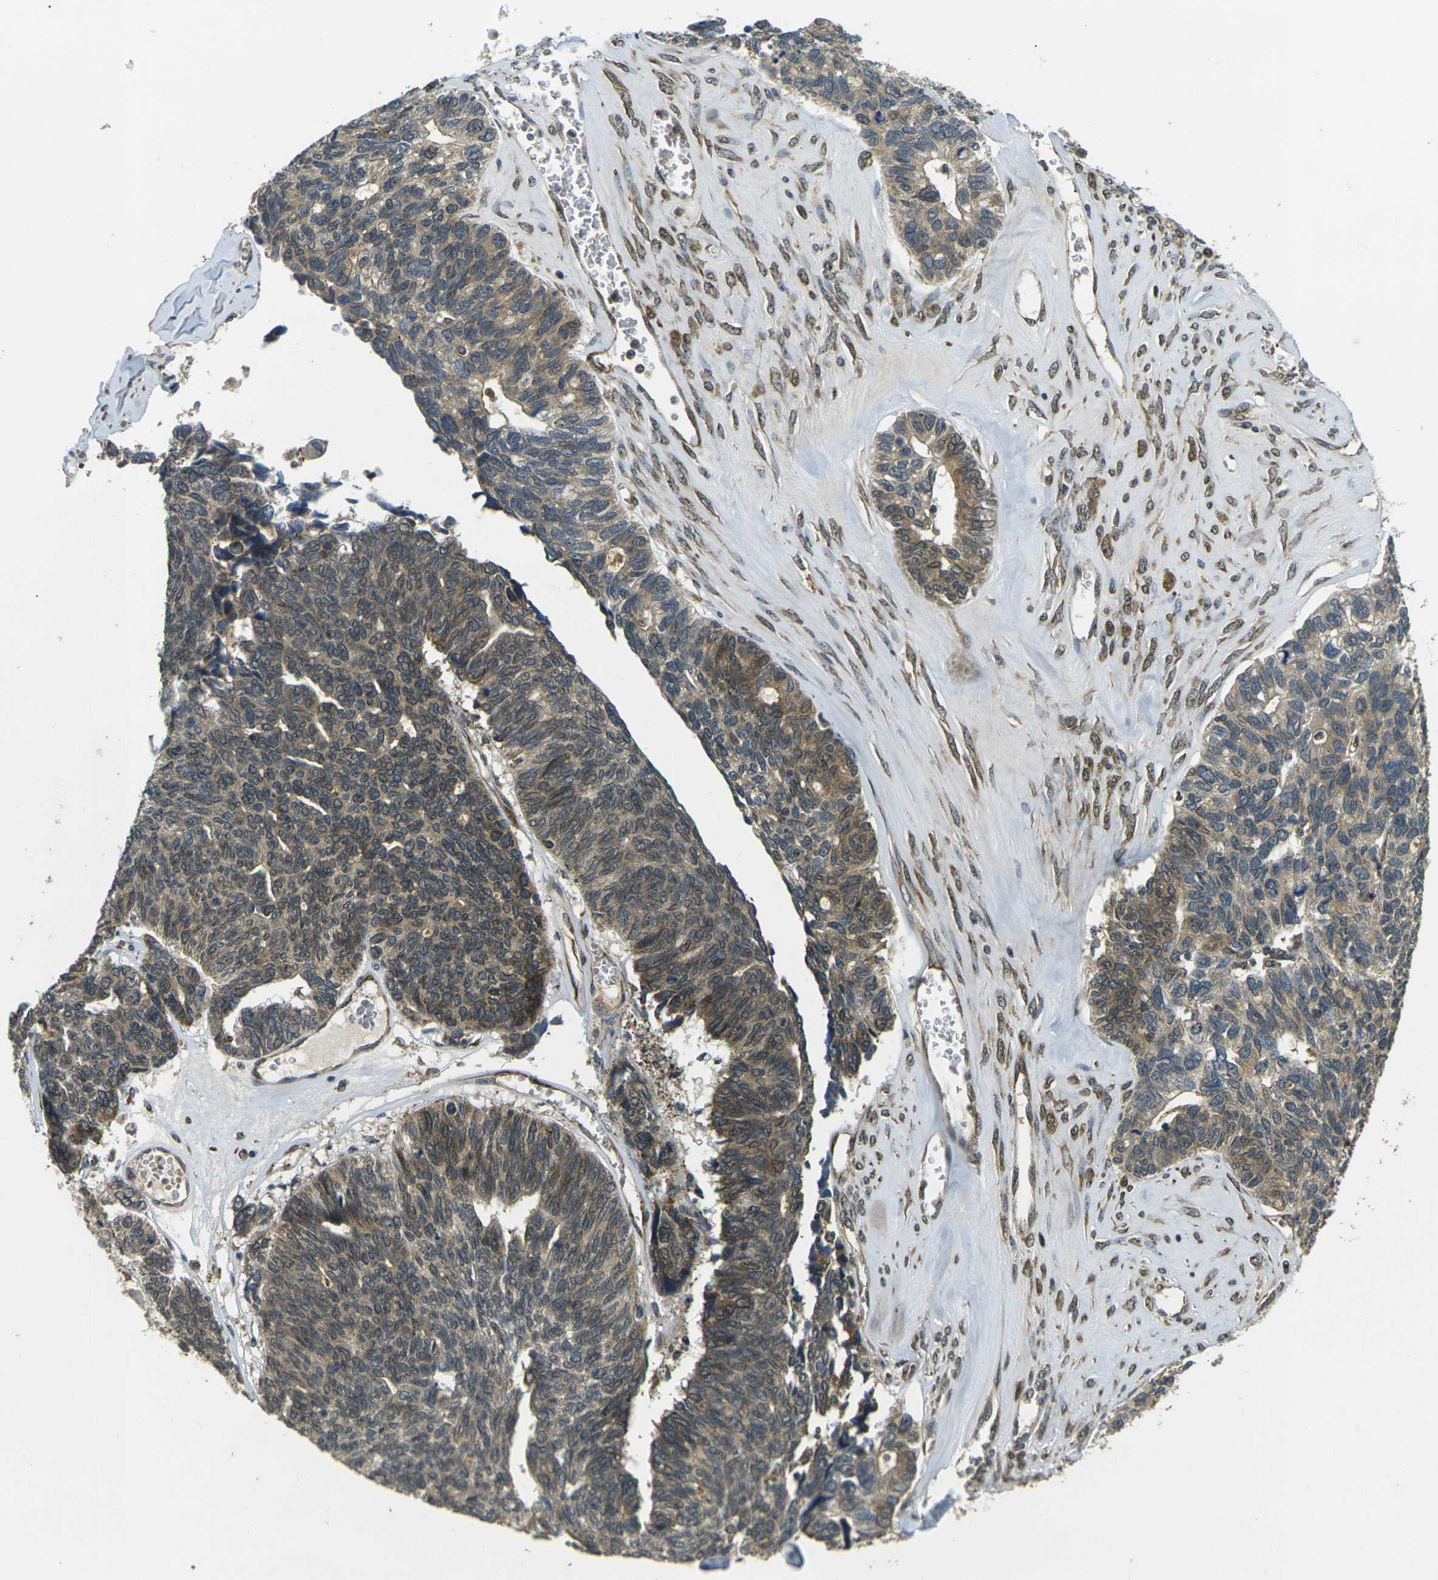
{"staining": {"intensity": "weak", "quantity": ">75%", "location": "cytoplasmic/membranous"}, "tissue": "ovarian cancer", "cell_type": "Tumor cells", "image_type": "cancer", "snomed": [{"axis": "morphology", "description": "Cystadenocarcinoma, serous, NOS"}, {"axis": "topography", "description": "Ovary"}], "caption": "Tumor cells demonstrate low levels of weak cytoplasmic/membranous staining in about >75% of cells in human ovarian cancer.", "gene": "FUT11", "patient": {"sex": "female", "age": 79}}